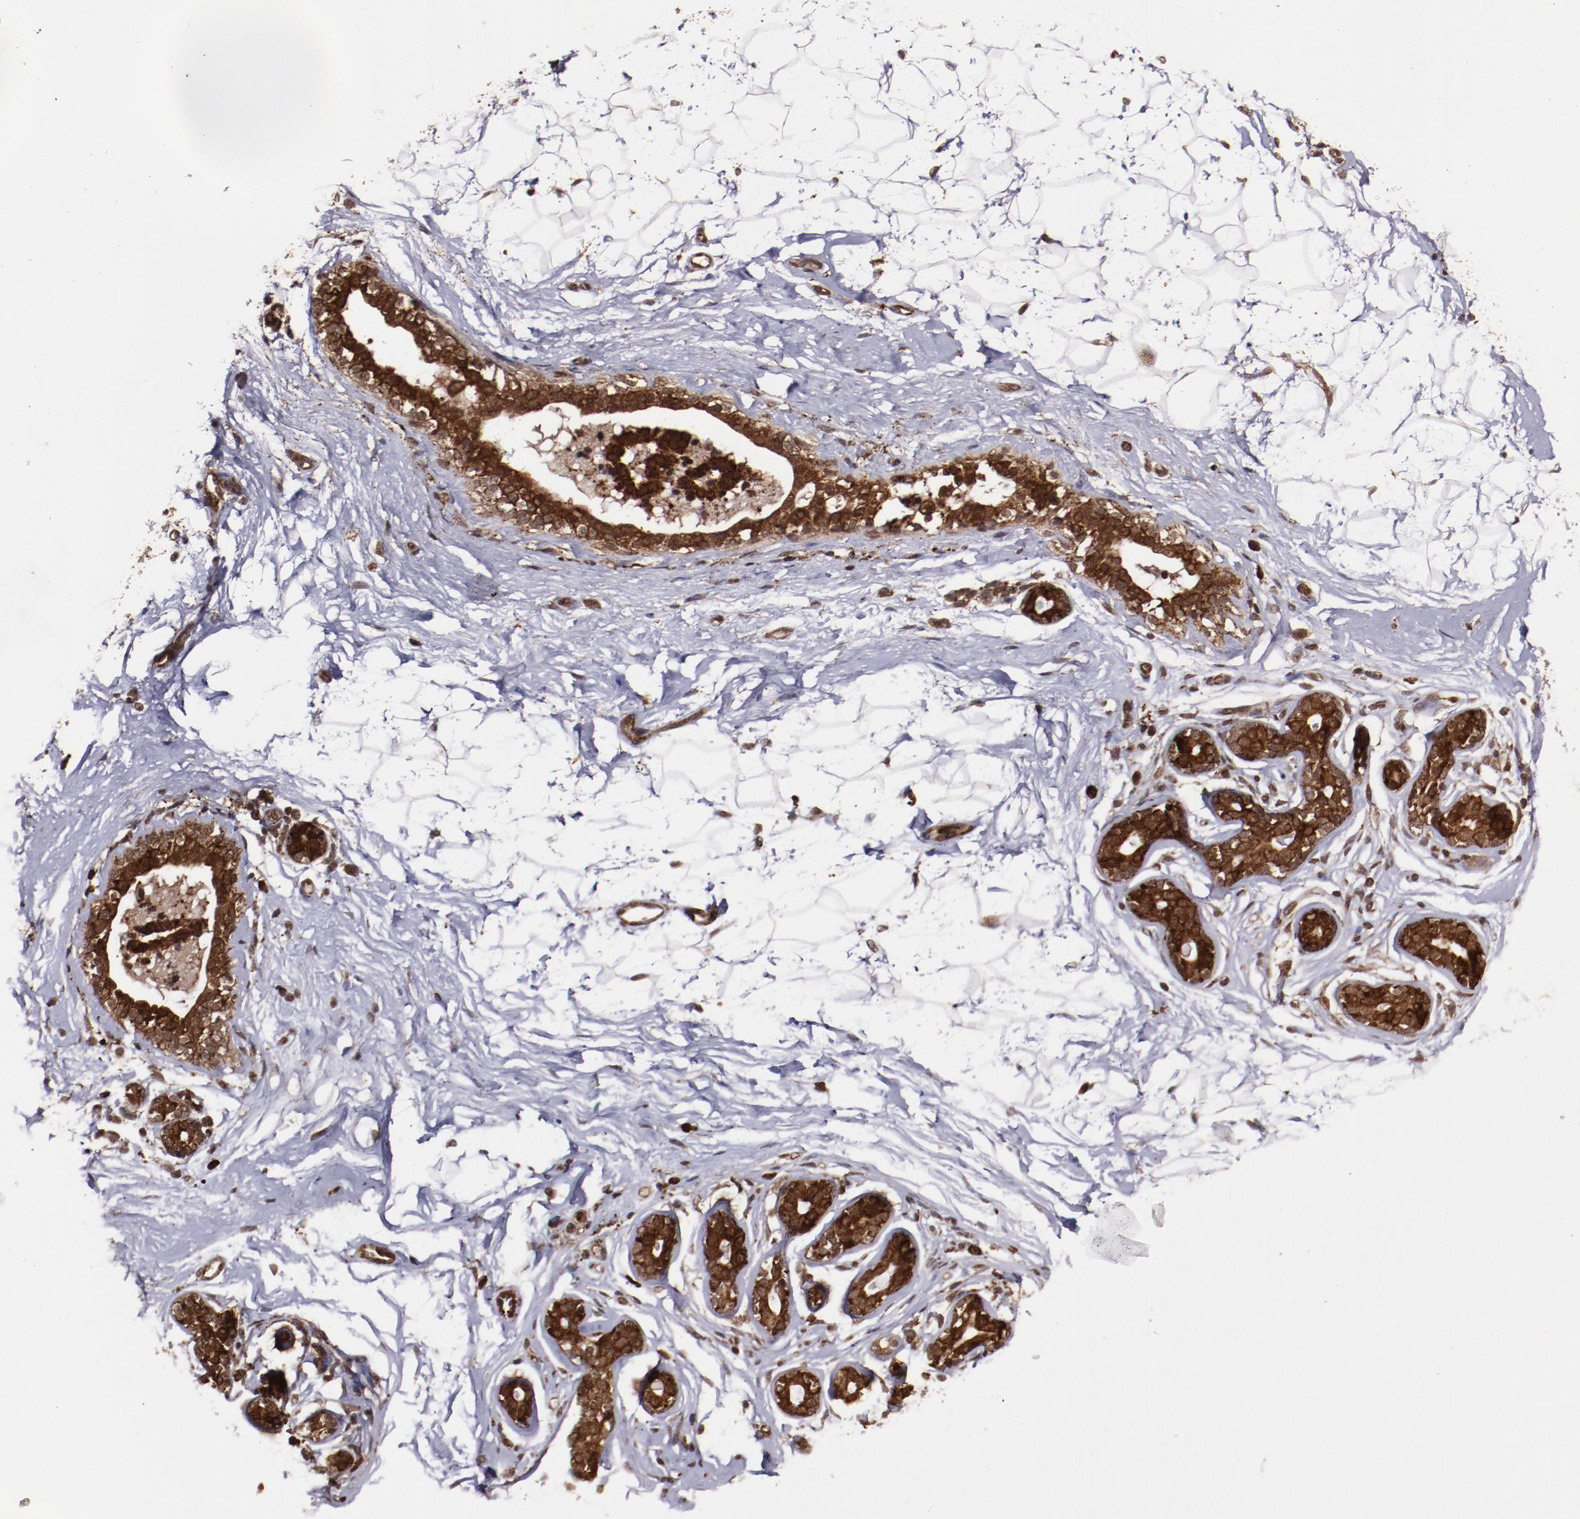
{"staining": {"intensity": "moderate", "quantity": "25%-75%", "location": "cytoplasmic/membranous,nuclear"}, "tissue": "adipose tissue", "cell_type": "Adipocytes", "image_type": "normal", "snomed": [{"axis": "morphology", "description": "Normal tissue, NOS"}, {"axis": "topography", "description": "Breast"}], "caption": "An IHC photomicrograph of benign tissue is shown. Protein staining in brown labels moderate cytoplasmic/membranous,nuclear positivity in adipose tissue within adipocytes. The protein of interest is stained brown, and the nuclei are stained in blue (DAB (3,3'-diaminobenzidine) IHC with brightfield microscopy, high magnification).", "gene": "EIF4ENIF1", "patient": {"sex": "female", "age": 22}}